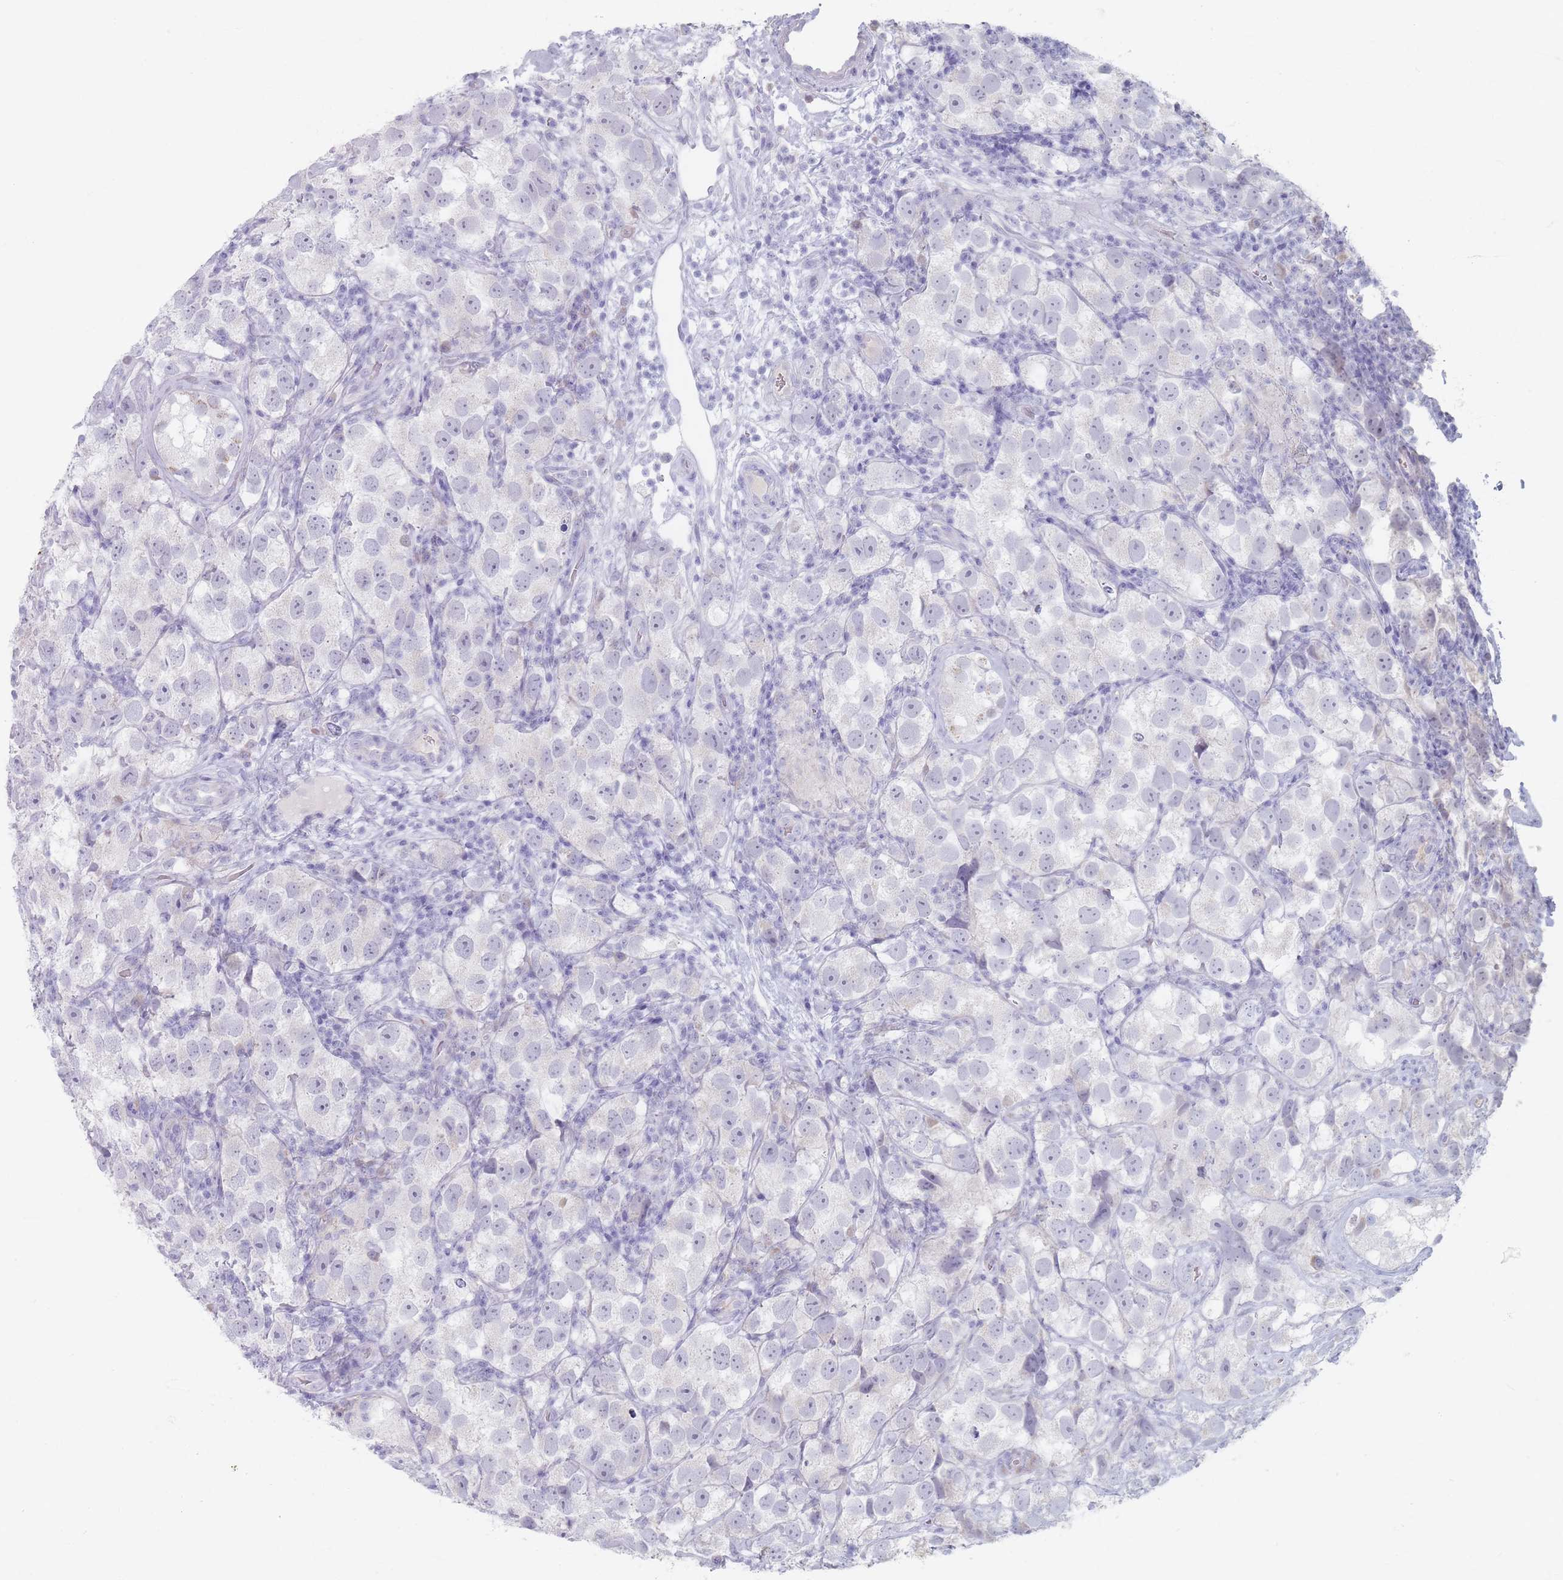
{"staining": {"intensity": "negative", "quantity": "none", "location": "none"}, "tissue": "testis cancer", "cell_type": "Tumor cells", "image_type": "cancer", "snomed": [{"axis": "morphology", "description": "Seminoma, NOS"}, {"axis": "topography", "description": "Testis"}], "caption": "This micrograph is of testis cancer stained with immunohistochemistry to label a protein in brown with the nuclei are counter-stained blue. There is no expression in tumor cells. The staining was performed using DAB (3,3'-diaminobenzidine) to visualize the protein expression in brown, while the nuclei were stained in blue with hematoxylin (Magnification: 20x).", "gene": "PIGM", "patient": {"sex": "male", "age": 26}}